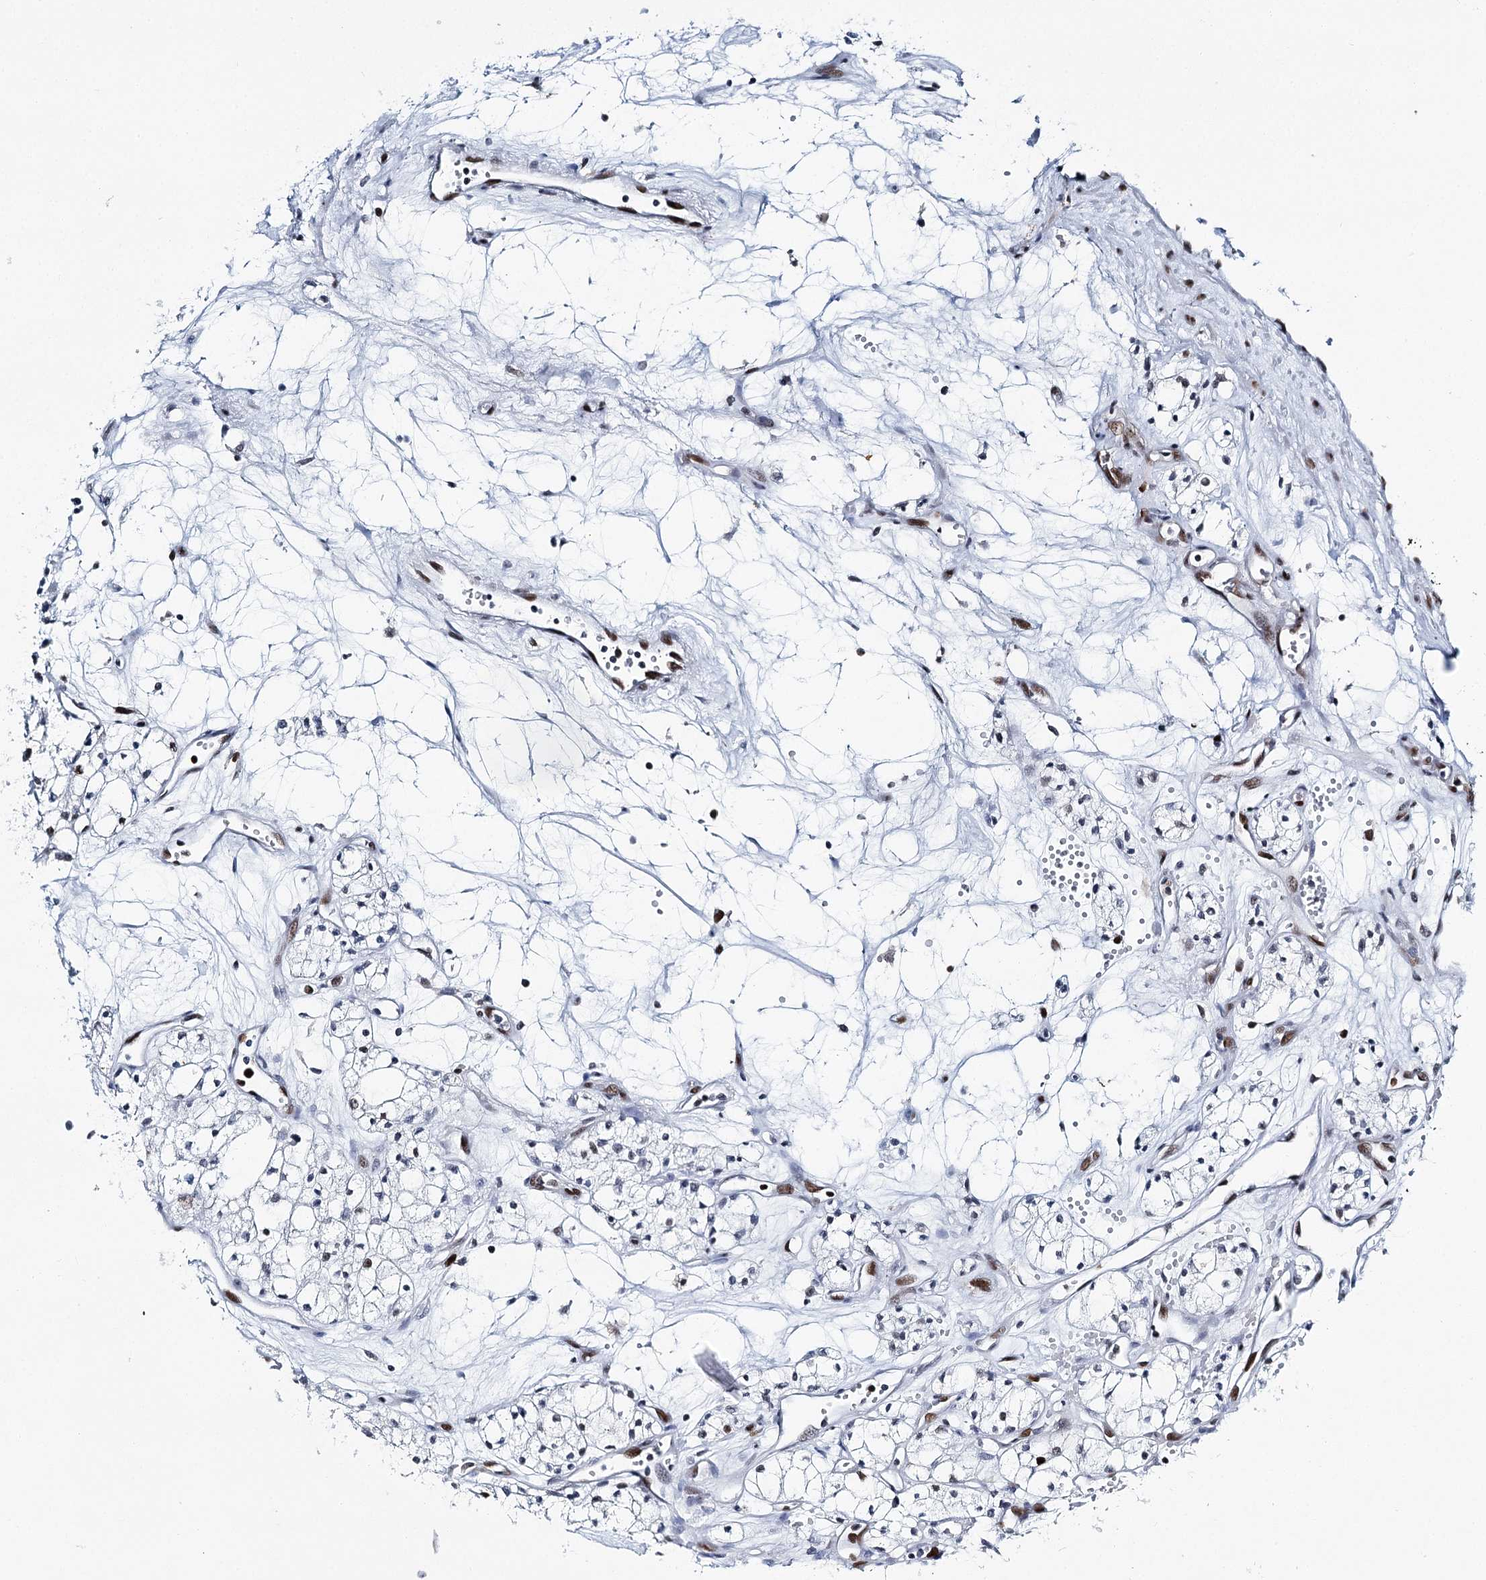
{"staining": {"intensity": "negative", "quantity": "none", "location": "none"}, "tissue": "renal cancer", "cell_type": "Tumor cells", "image_type": "cancer", "snomed": [{"axis": "morphology", "description": "Adenocarcinoma, NOS"}, {"axis": "topography", "description": "Kidney"}], "caption": "DAB (3,3'-diaminobenzidine) immunohistochemical staining of renal cancer reveals no significant expression in tumor cells. (DAB IHC with hematoxylin counter stain).", "gene": "HAT1", "patient": {"sex": "male", "age": 59}}